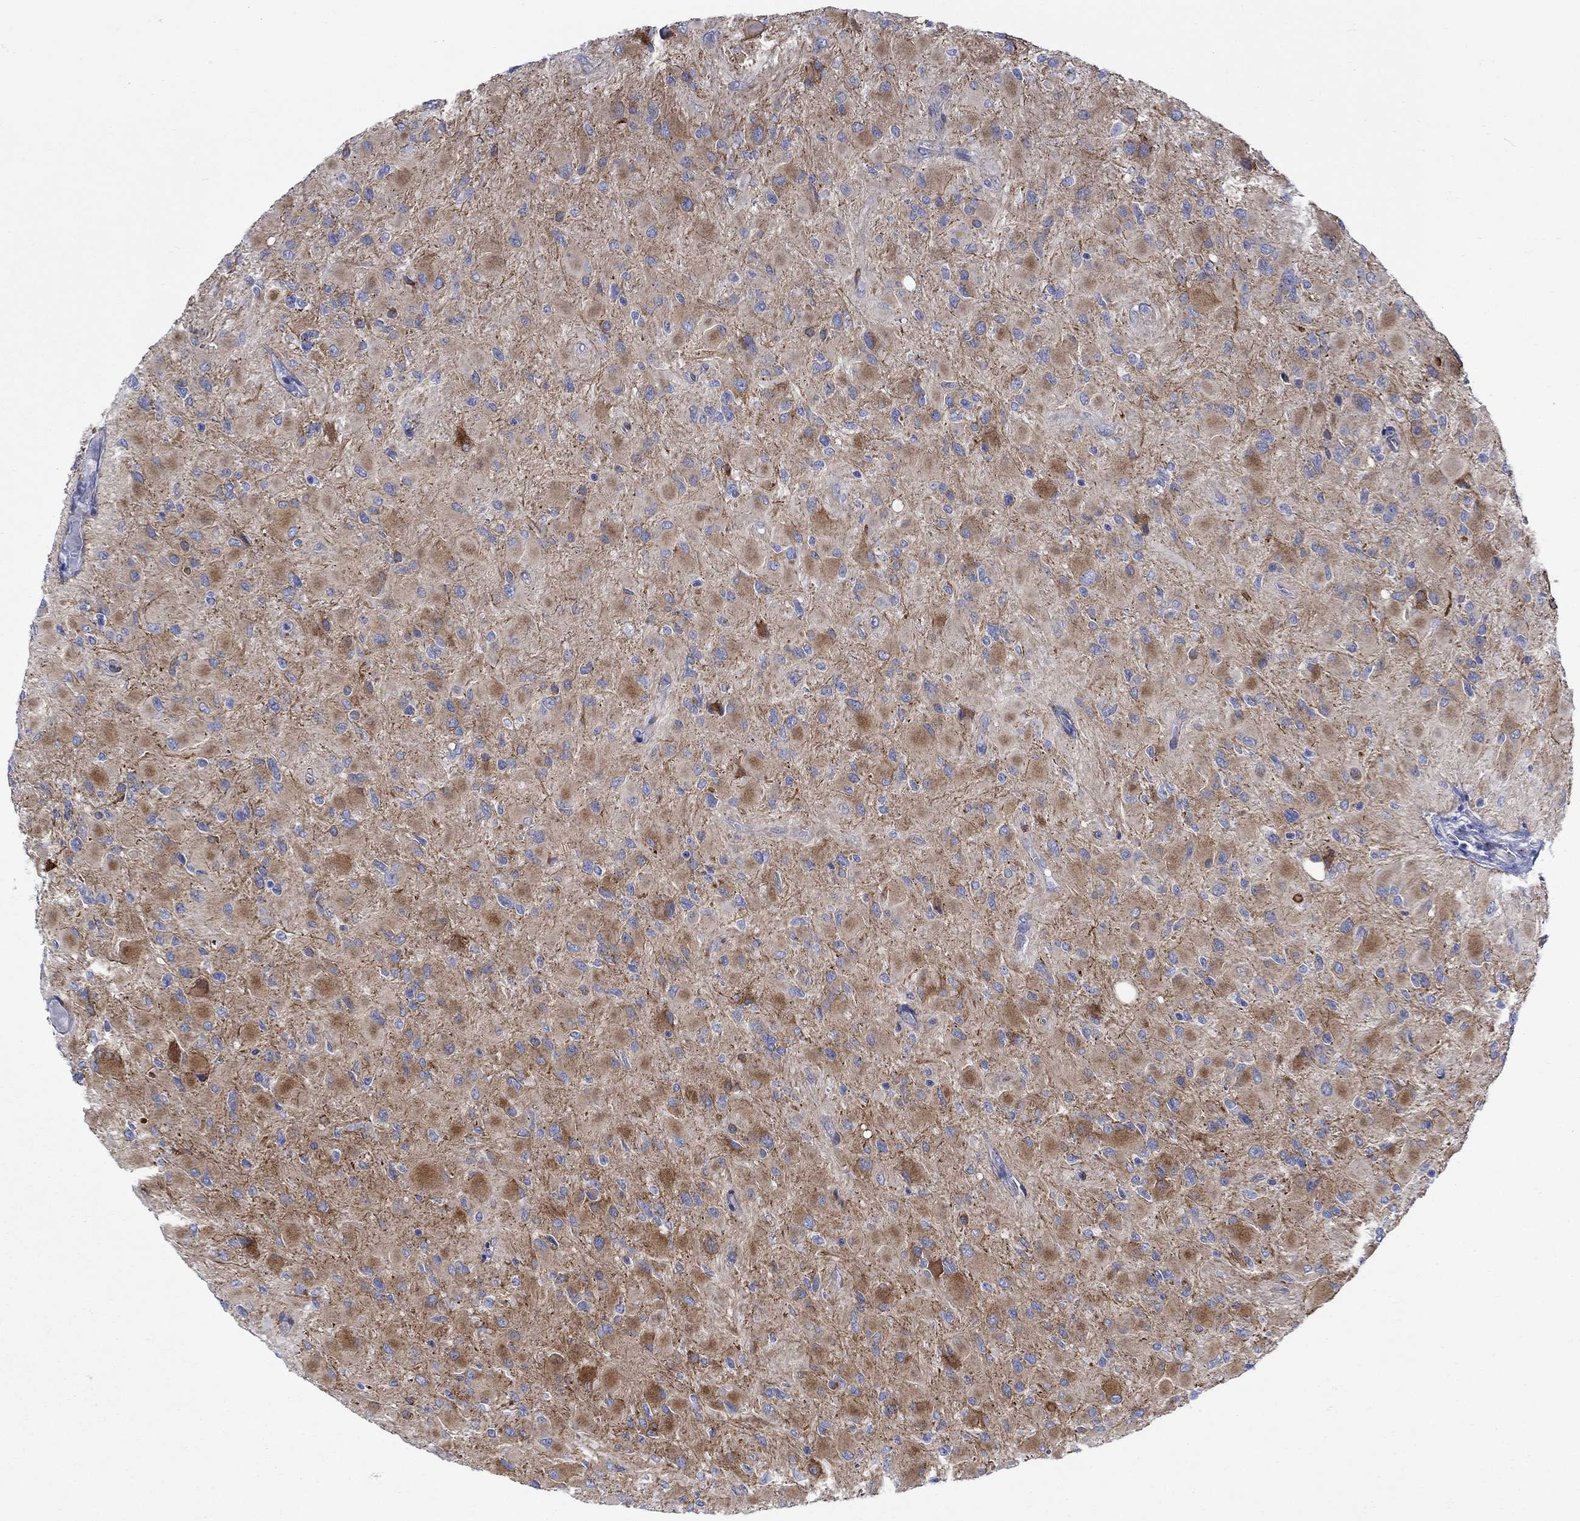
{"staining": {"intensity": "moderate", "quantity": "25%-75%", "location": "cytoplasmic/membranous"}, "tissue": "glioma", "cell_type": "Tumor cells", "image_type": "cancer", "snomed": [{"axis": "morphology", "description": "Glioma, malignant, High grade"}, {"axis": "topography", "description": "Cerebral cortex"}], "caption": "This histopathology image reveals glioma stained with IHC to label a protein in brown. The cytoplasmic/membranous of tumor cells show moderate positivity for the protein. Nuclei are counter-stained blue.", "gene": "KSR2", "patient": {"sex": "female", "age": 36}}